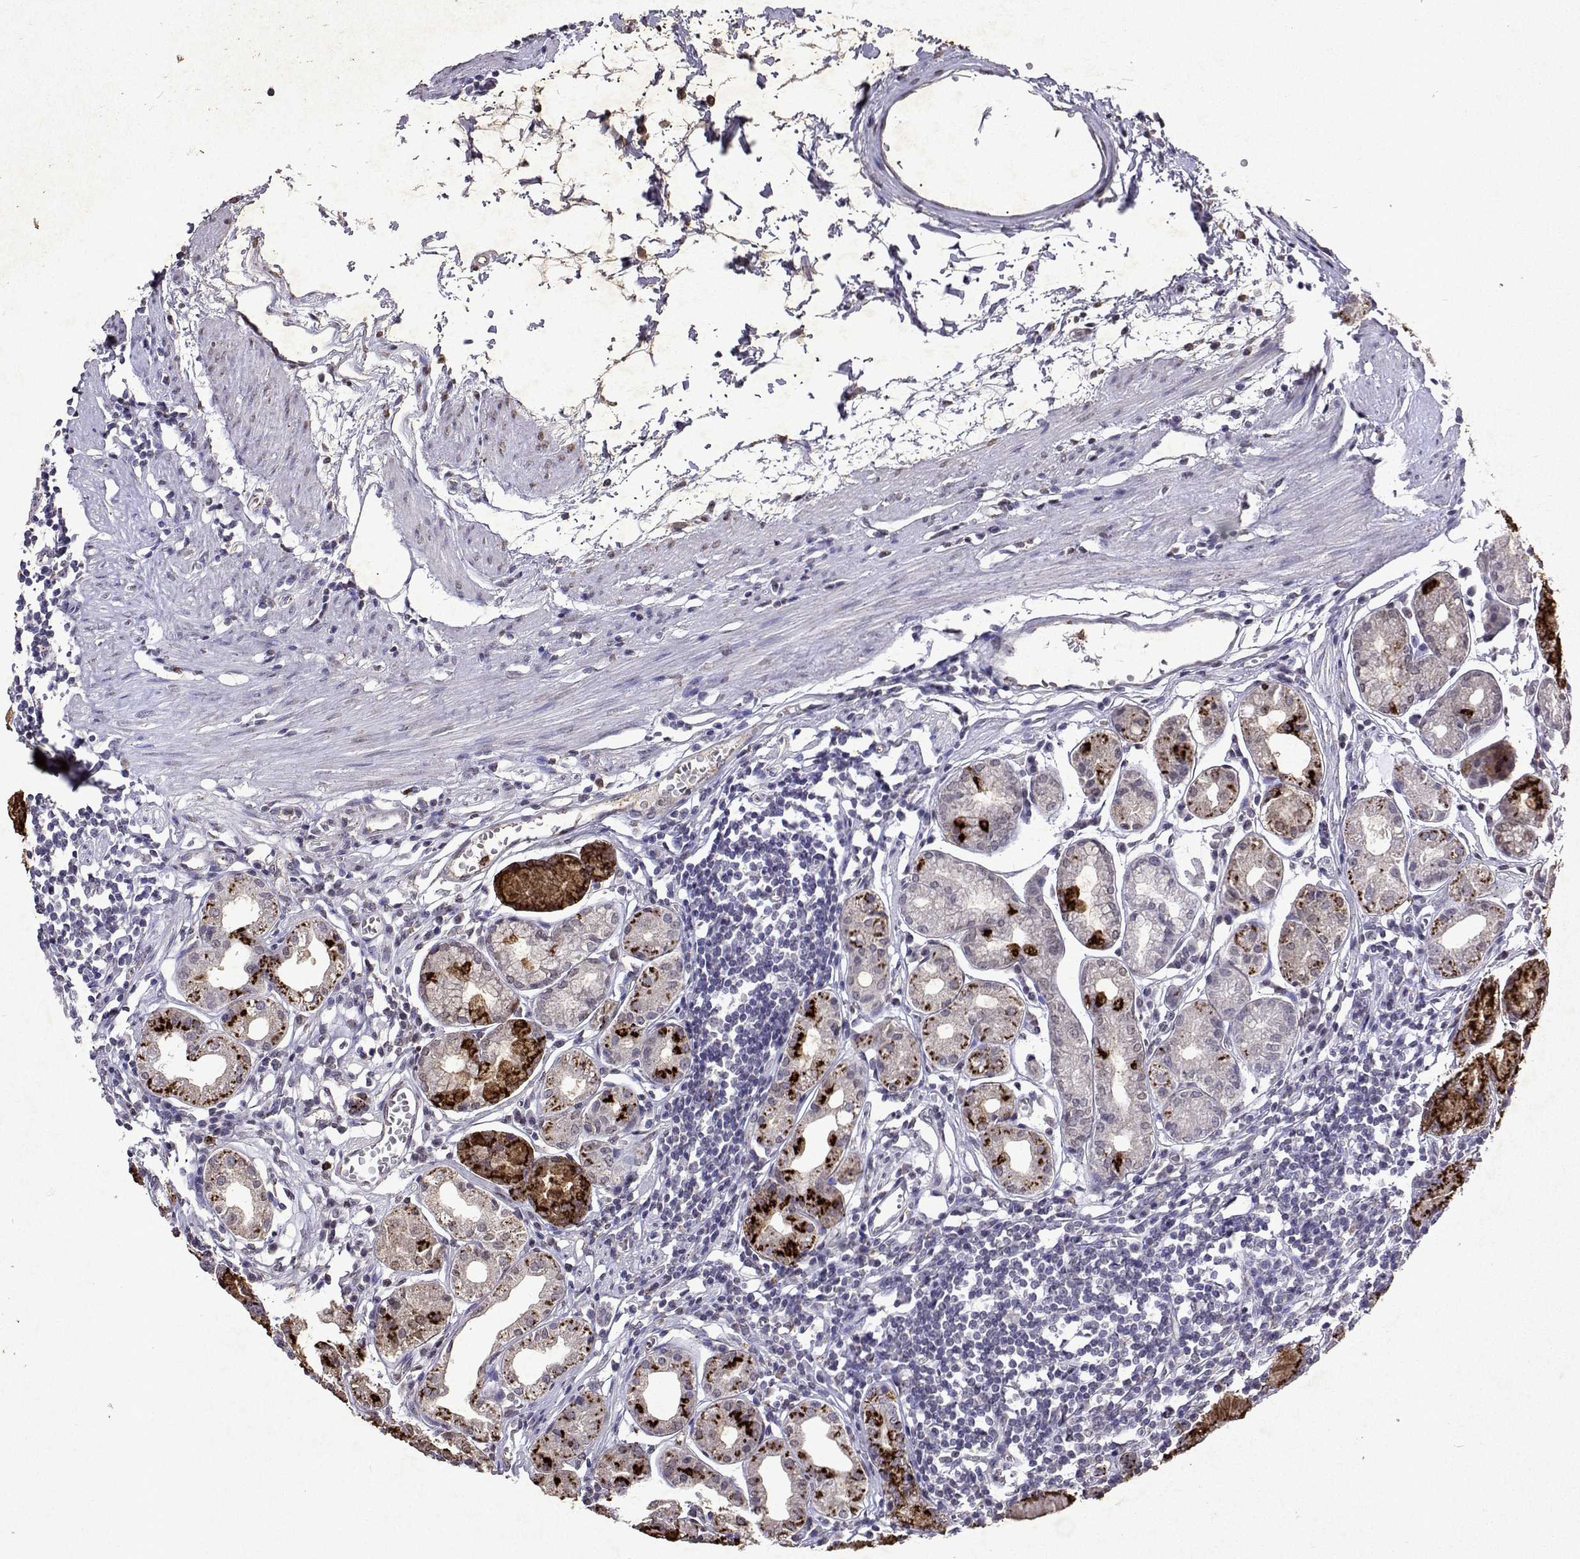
{"staining": {"intensity": "strong", "quantity": "25%-75%", "location": "cytoplasmic/membranous"}, "tissue": "stomach", "cell_type": "Glandular cells", "image_type": "normal", "snomed": [{"axis": "morphology", "description": "Normal tissue, NOS"}, {"axis": "topography", "description": "Stomach"}], "caption": "IHC micrograph of normal human stomach stained for a protein (brown), which demonstrates high levels of strong cytoplasmic/membranous positivity in about 25%-75% of glandular cells.", "gene": "DUSP28", "patient": {"sex": "male", "age": 55}}